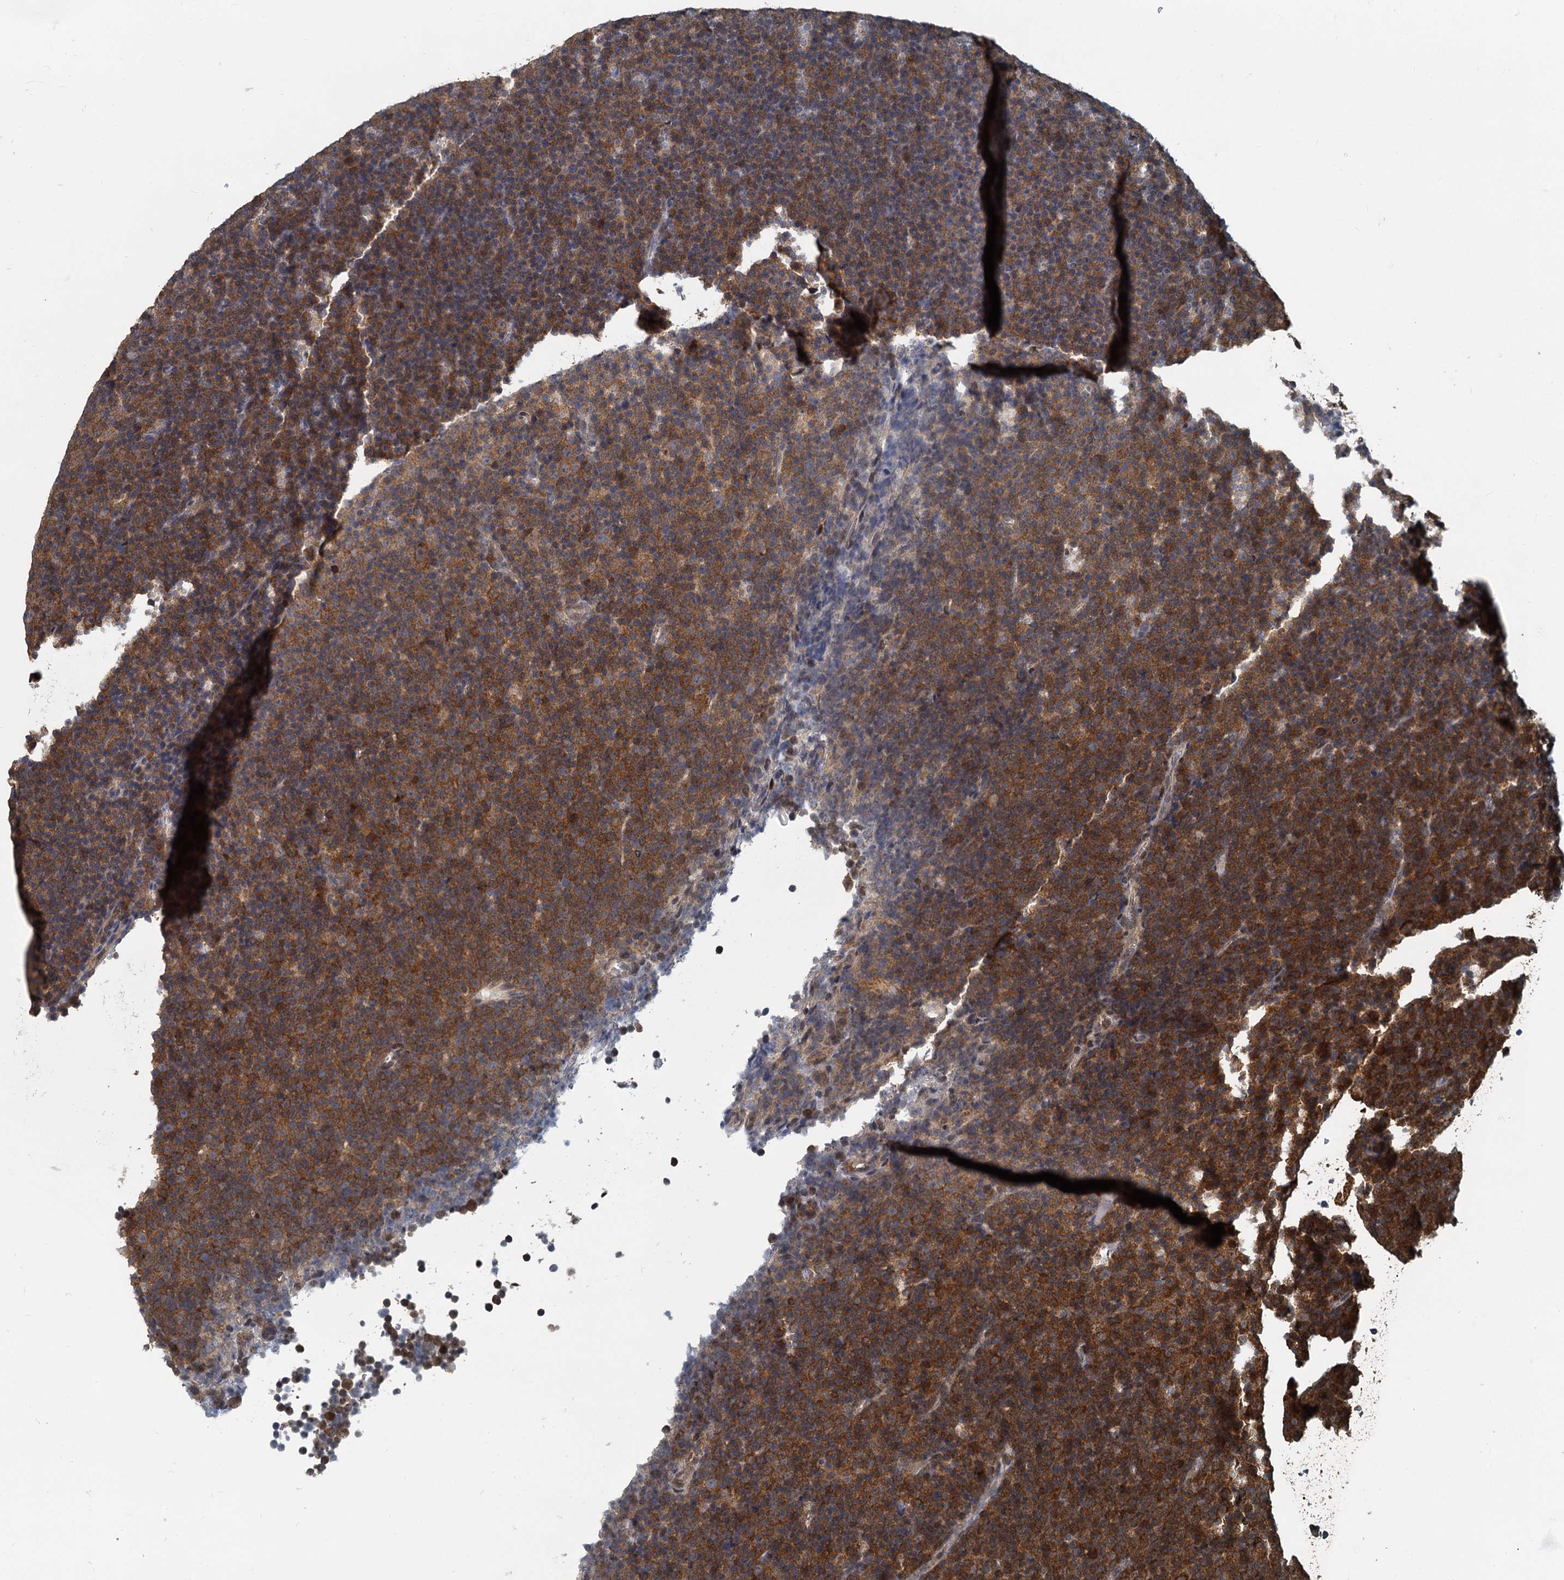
{"staining": {"intensity": "strong", "quantity": "25%-75%", "location": "cytoplasmic/membranous"}, "tissue": "lymphoma", "cell_type": "Tumor cells", "image_type": "cancer", "snomed": [{"axis": "morphology", "description": "Malignant lymphoma, non-Hodgkin's type, Low grade"}, {"axis": "topography", "description": "Lymph node"}], "caption": "Immunohistochemical staining of human malignant lymphoma, non-Hodgkin's type (low-grade) demonstrates high levels of strong cytoplasmic/membranous protein positivity in about 25%-75% of tumor cells.", "gene": "GPI", "patient": {"sex": "female", "age": 67}}